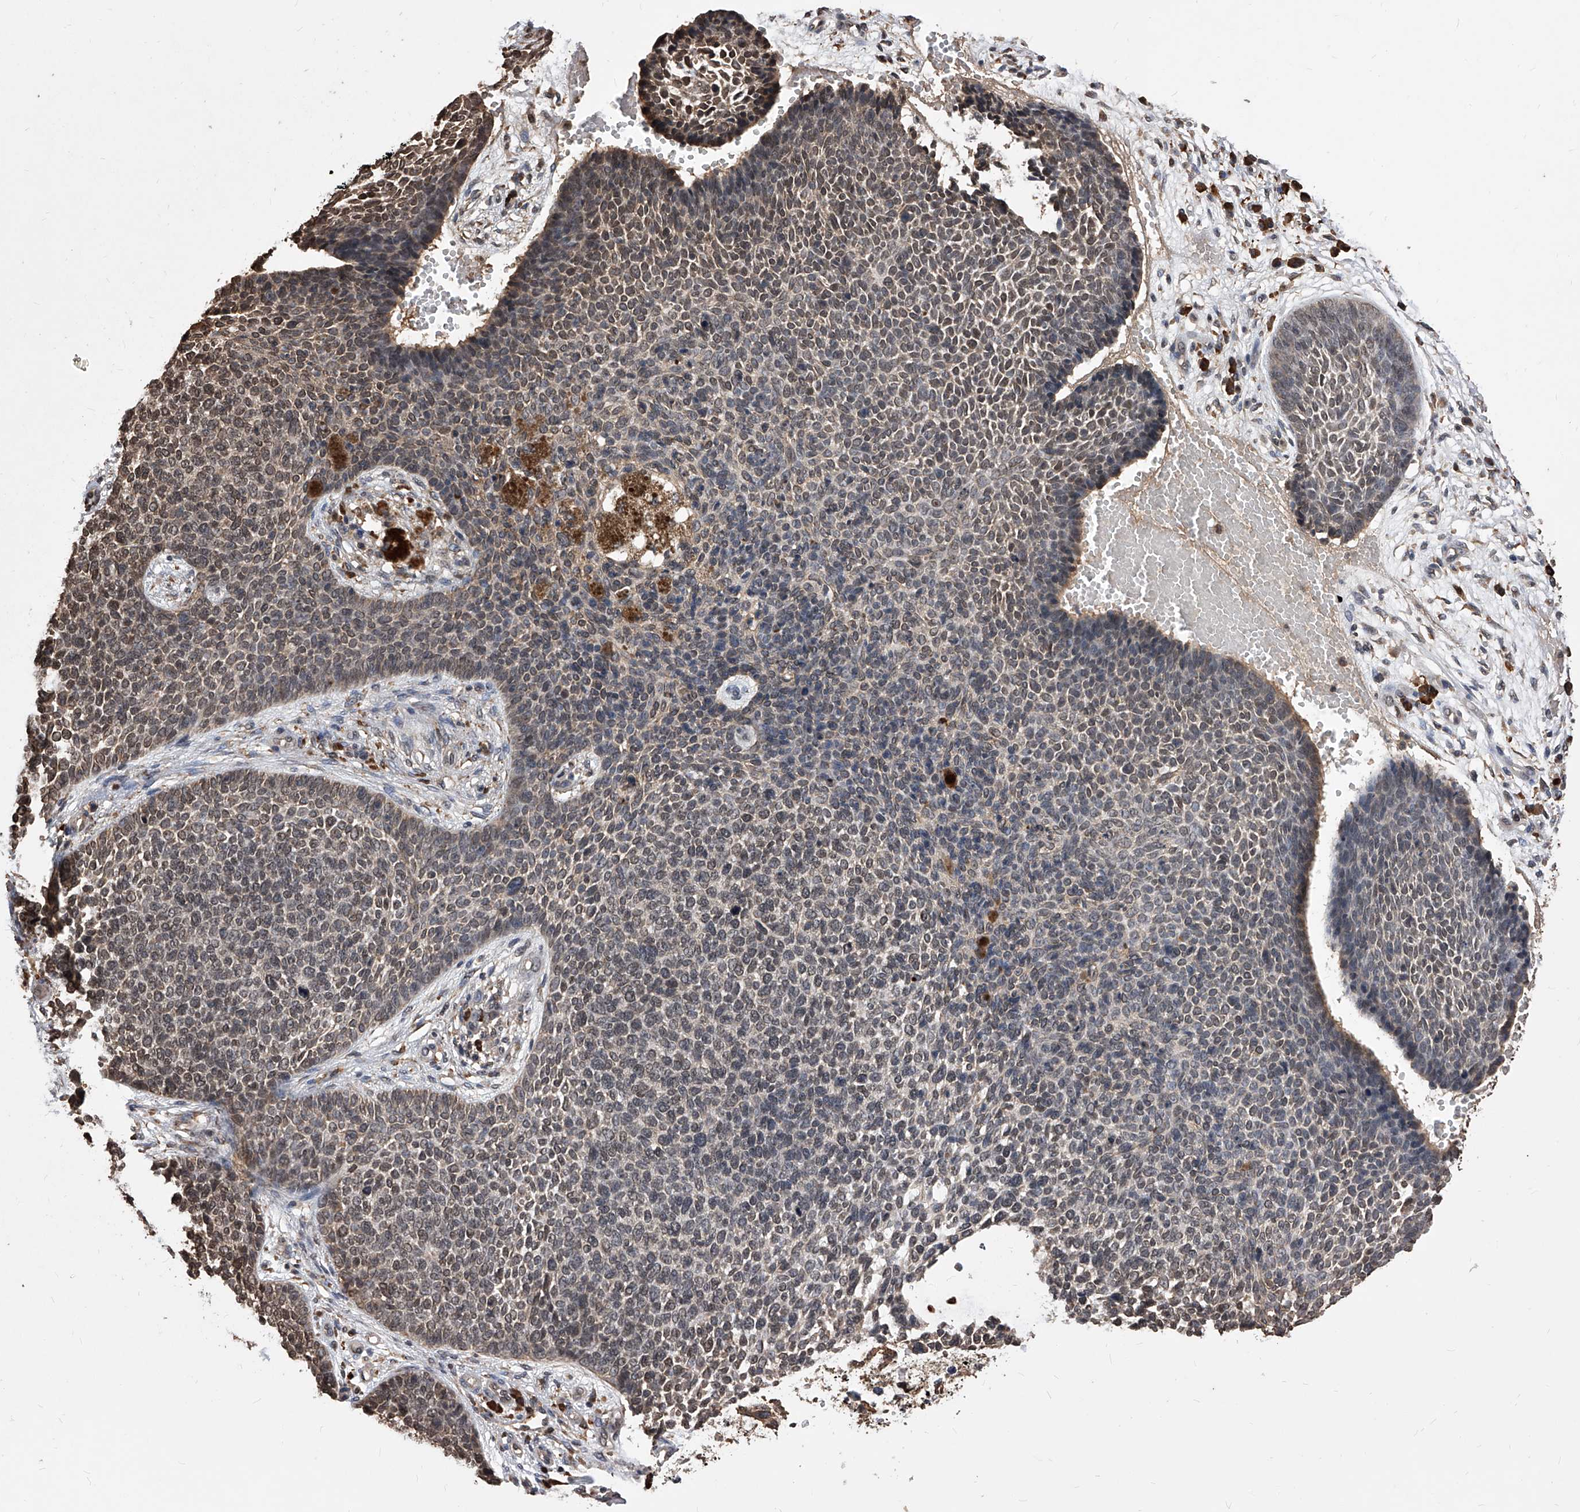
{"staining": {"intensity": "weak", "quantity": "25%-75%", "location": "cytoplasmic/membranous,nuclear"}, "tissue": "skin cancer", "cell_type": "Tumor cells", "image_type": "cancer", "snomed": [{"axis": "morphology", "description": "Basal cell carcinoma"}, {"axis": "topography", "description": "Skin"}], "caption": "DAB (3,3'-diaminobenzidine) immunohistochemical staining of human skin cancer (basal cell carcinoma) shows weak cytoplasmic/membranous and nuclear protein expression in about 25%-75% of tumor cells. (DAB (3,3'-diaminobenzidine) IHC with brightfield microscopy, high magnification).", "gene": "ID1", "patient": {"sex": "female", "age": 84}}